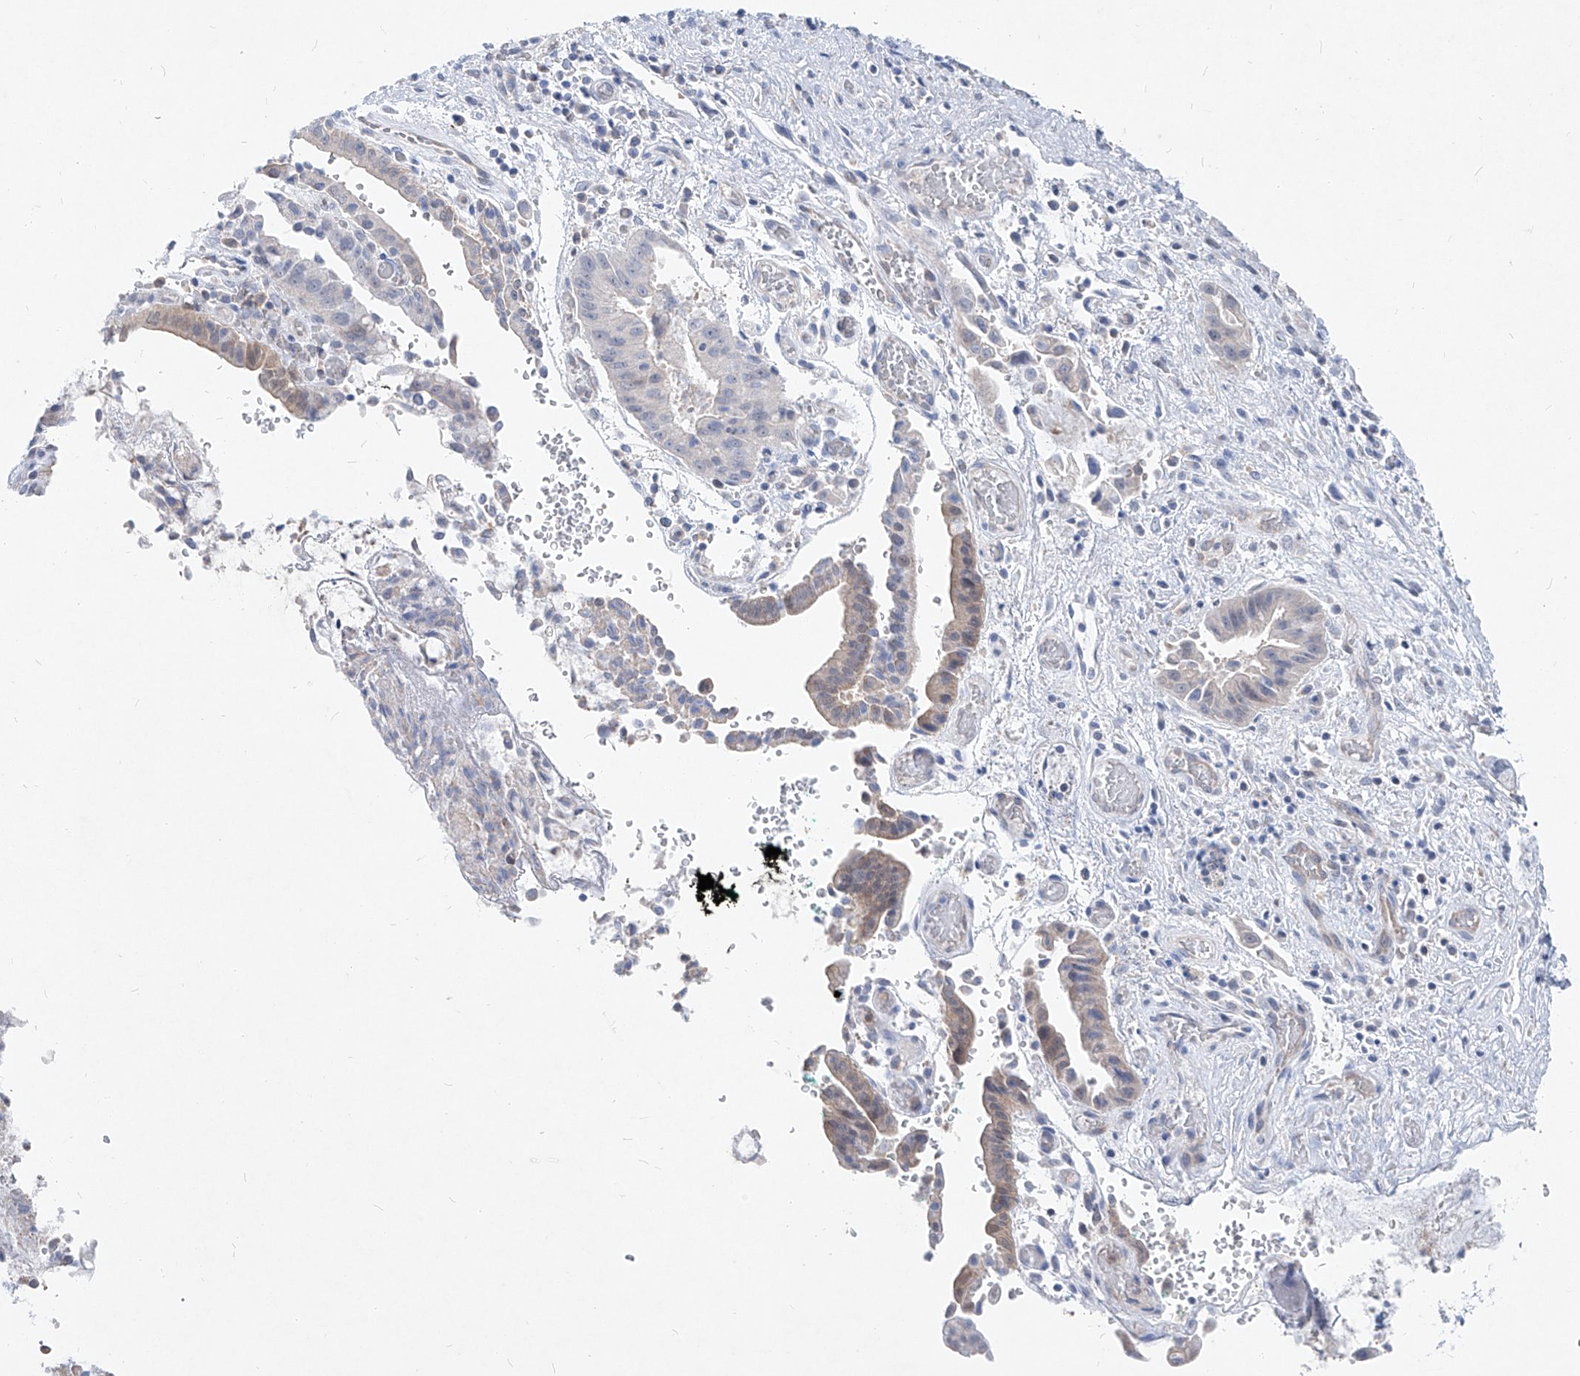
{"staining": {"intensity": "negative", "quantity": "none", "location": "none"}, "tissue": "liver cancer", "cell_type": "Tumor cells", "image_type": "cancer", "snomed": [{"axis": "morphology", "description": "Cholangiocarcinoma"}, {"axis": "topography", "description": "Liver"}], "caption": "There is no significant staining in tumor cells of cholangiocarcinoma (liver).", "gene": "UFL1", "patient": {"sex": "female", "age": 54}}